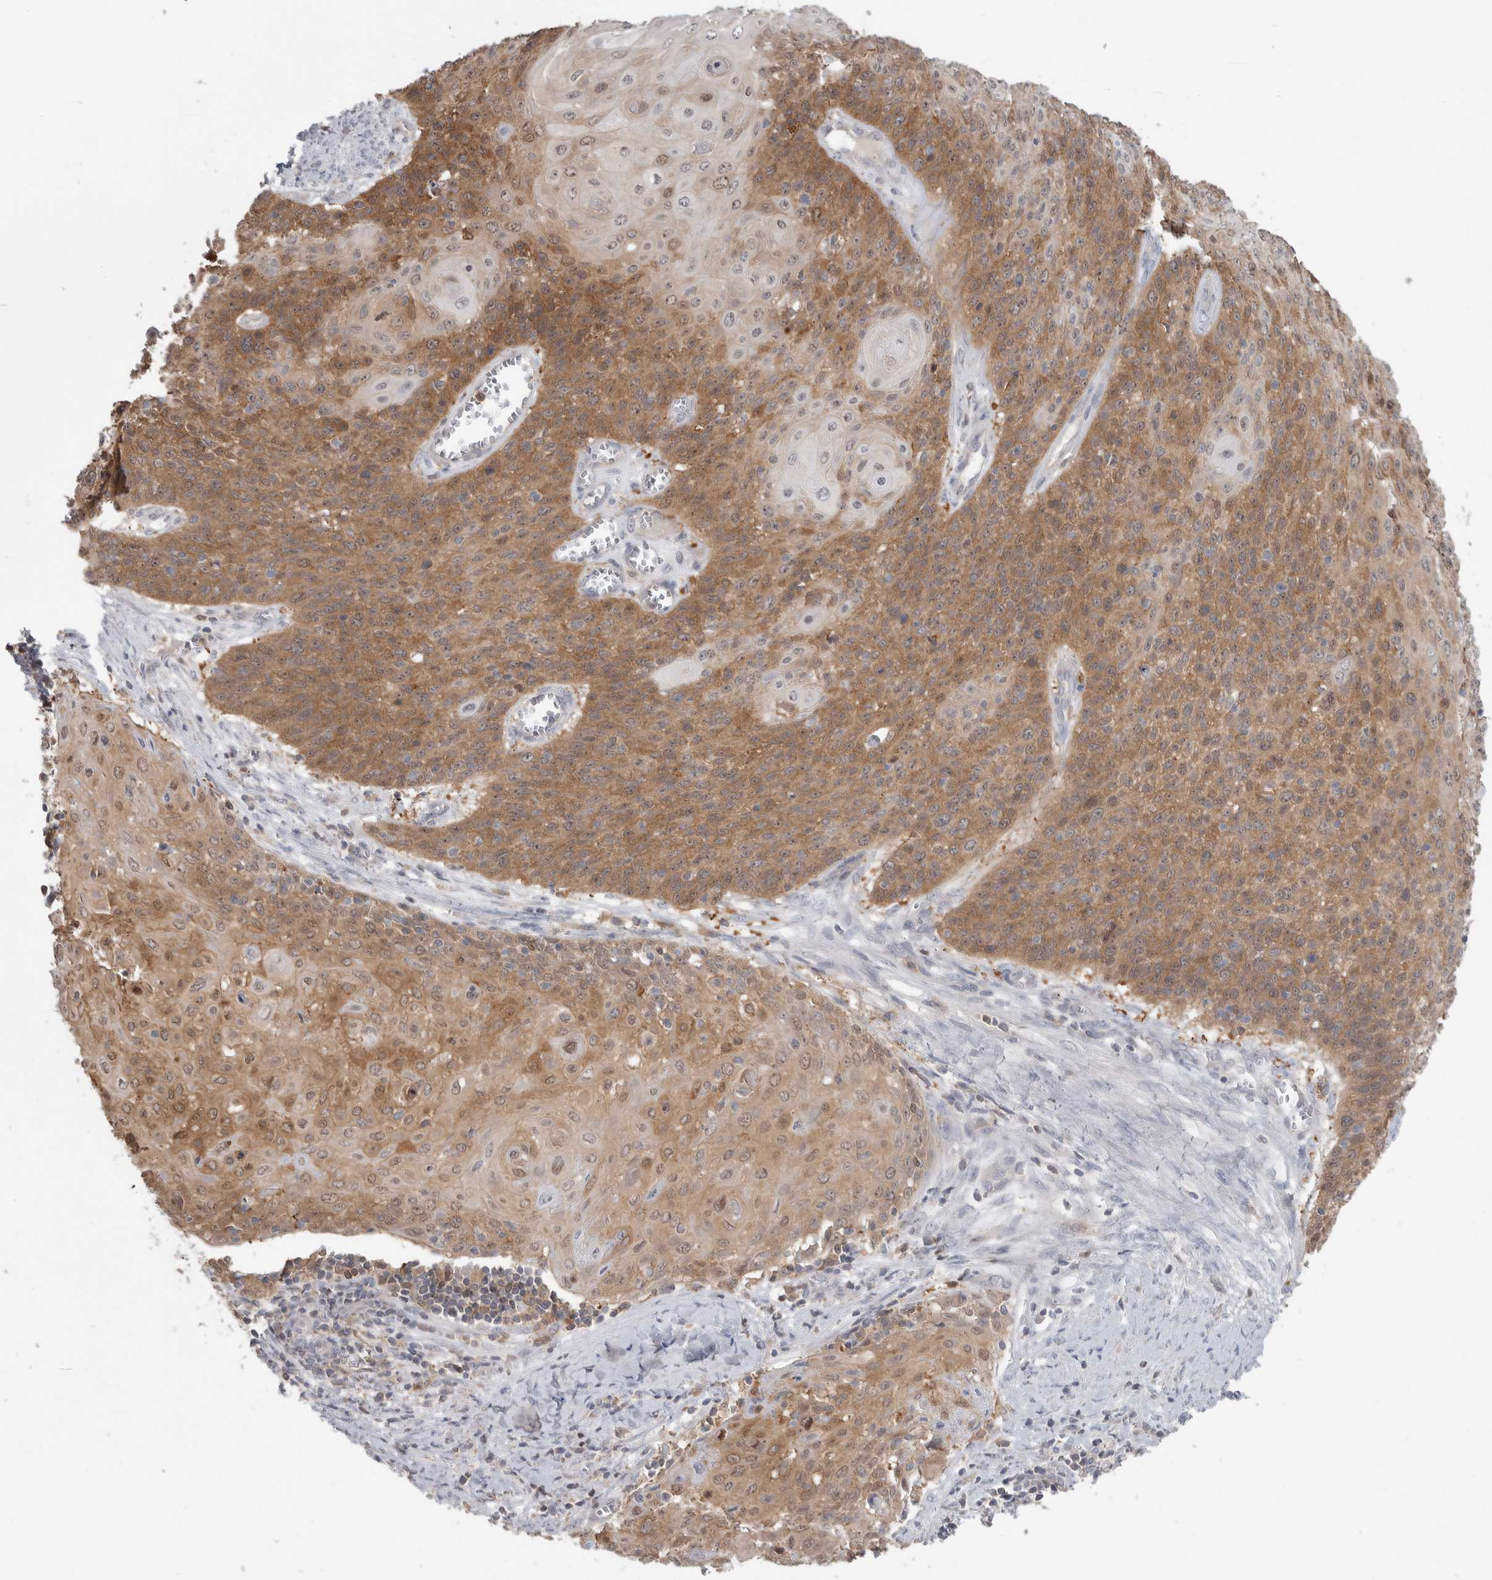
{"staining": {"intensity": "moderate", "quantity": ">75%", "location": "cytoplasmic/membranous,nuclear"}, "tissue": "cervical cancer", "cell_type": "Tumor cells", "image_type": "cancer", "snomed": [{"axis": "morphology", "description": "Squamous cell carcinoma, NOS"}, {"axis": "topography", "description": "Cervix"}], "caption": "Protein expression by immunohistochemistry (IHC) displays moderate cytoplasmic/membranous and nuclear expression in about >75% of tumor cells in cervical squamous cell carcinoma.", "gene": "HTATIP2", "patient": {"sex": "female", "age": 39}}